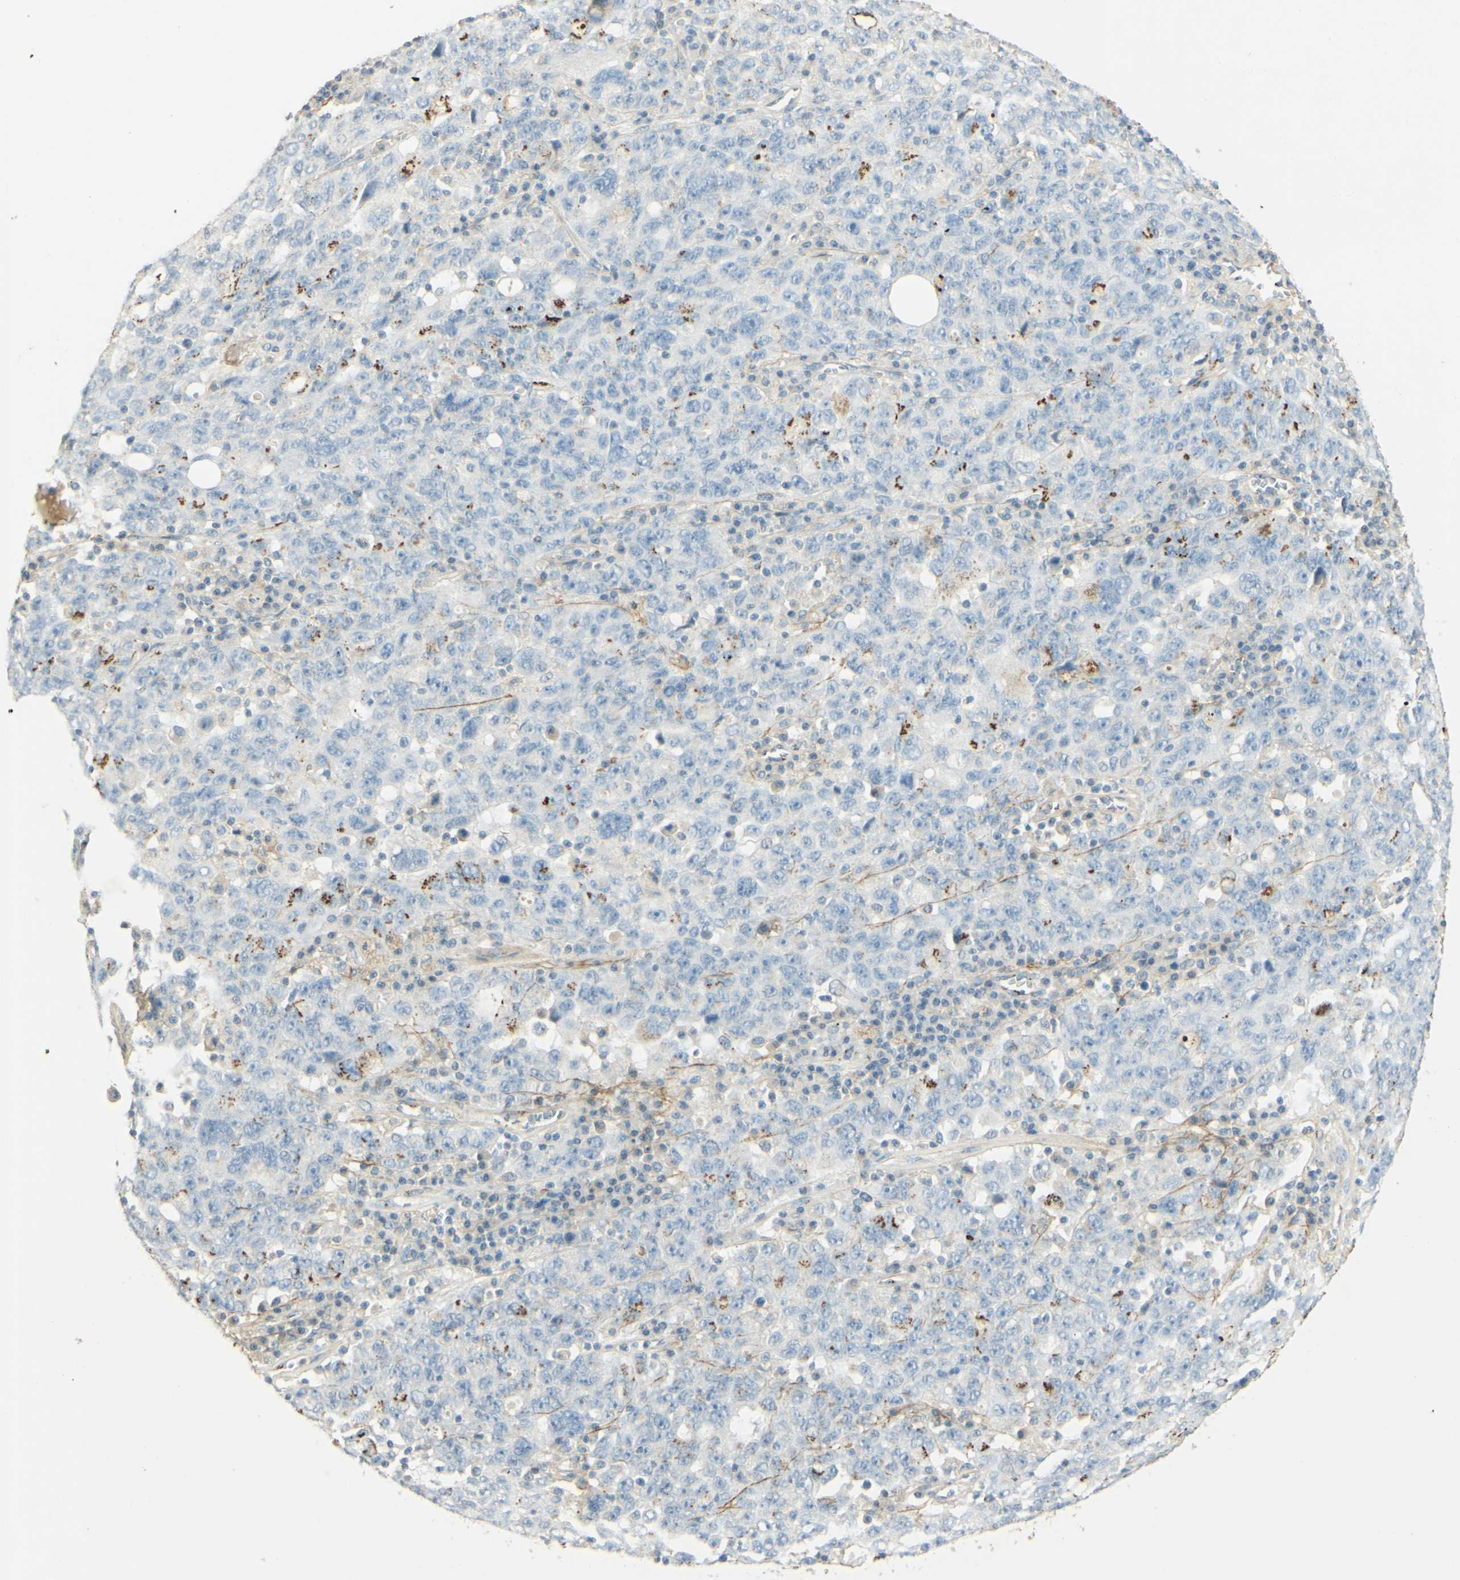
{"staining": {"intensity": "strong", "quantity": "25%-75%", "location": "cytoplasmic/membranous"}, "tissue": "ovarian cancer", "cell_type": "Tumor cells", "image_type": "cancer", "snomed": [{"axis": "morphology", "description": "Carcinoma, endometroid"}, {"axis": "topography", "description": "Ovary"}], "caption": "Strong cytoplasmic/membranous staining is present in about 25%-75% of tumor cells in ovarian endometroid carcinoma.", "gene": "TNN", "patient": {"sex": "female", "age": 62}}